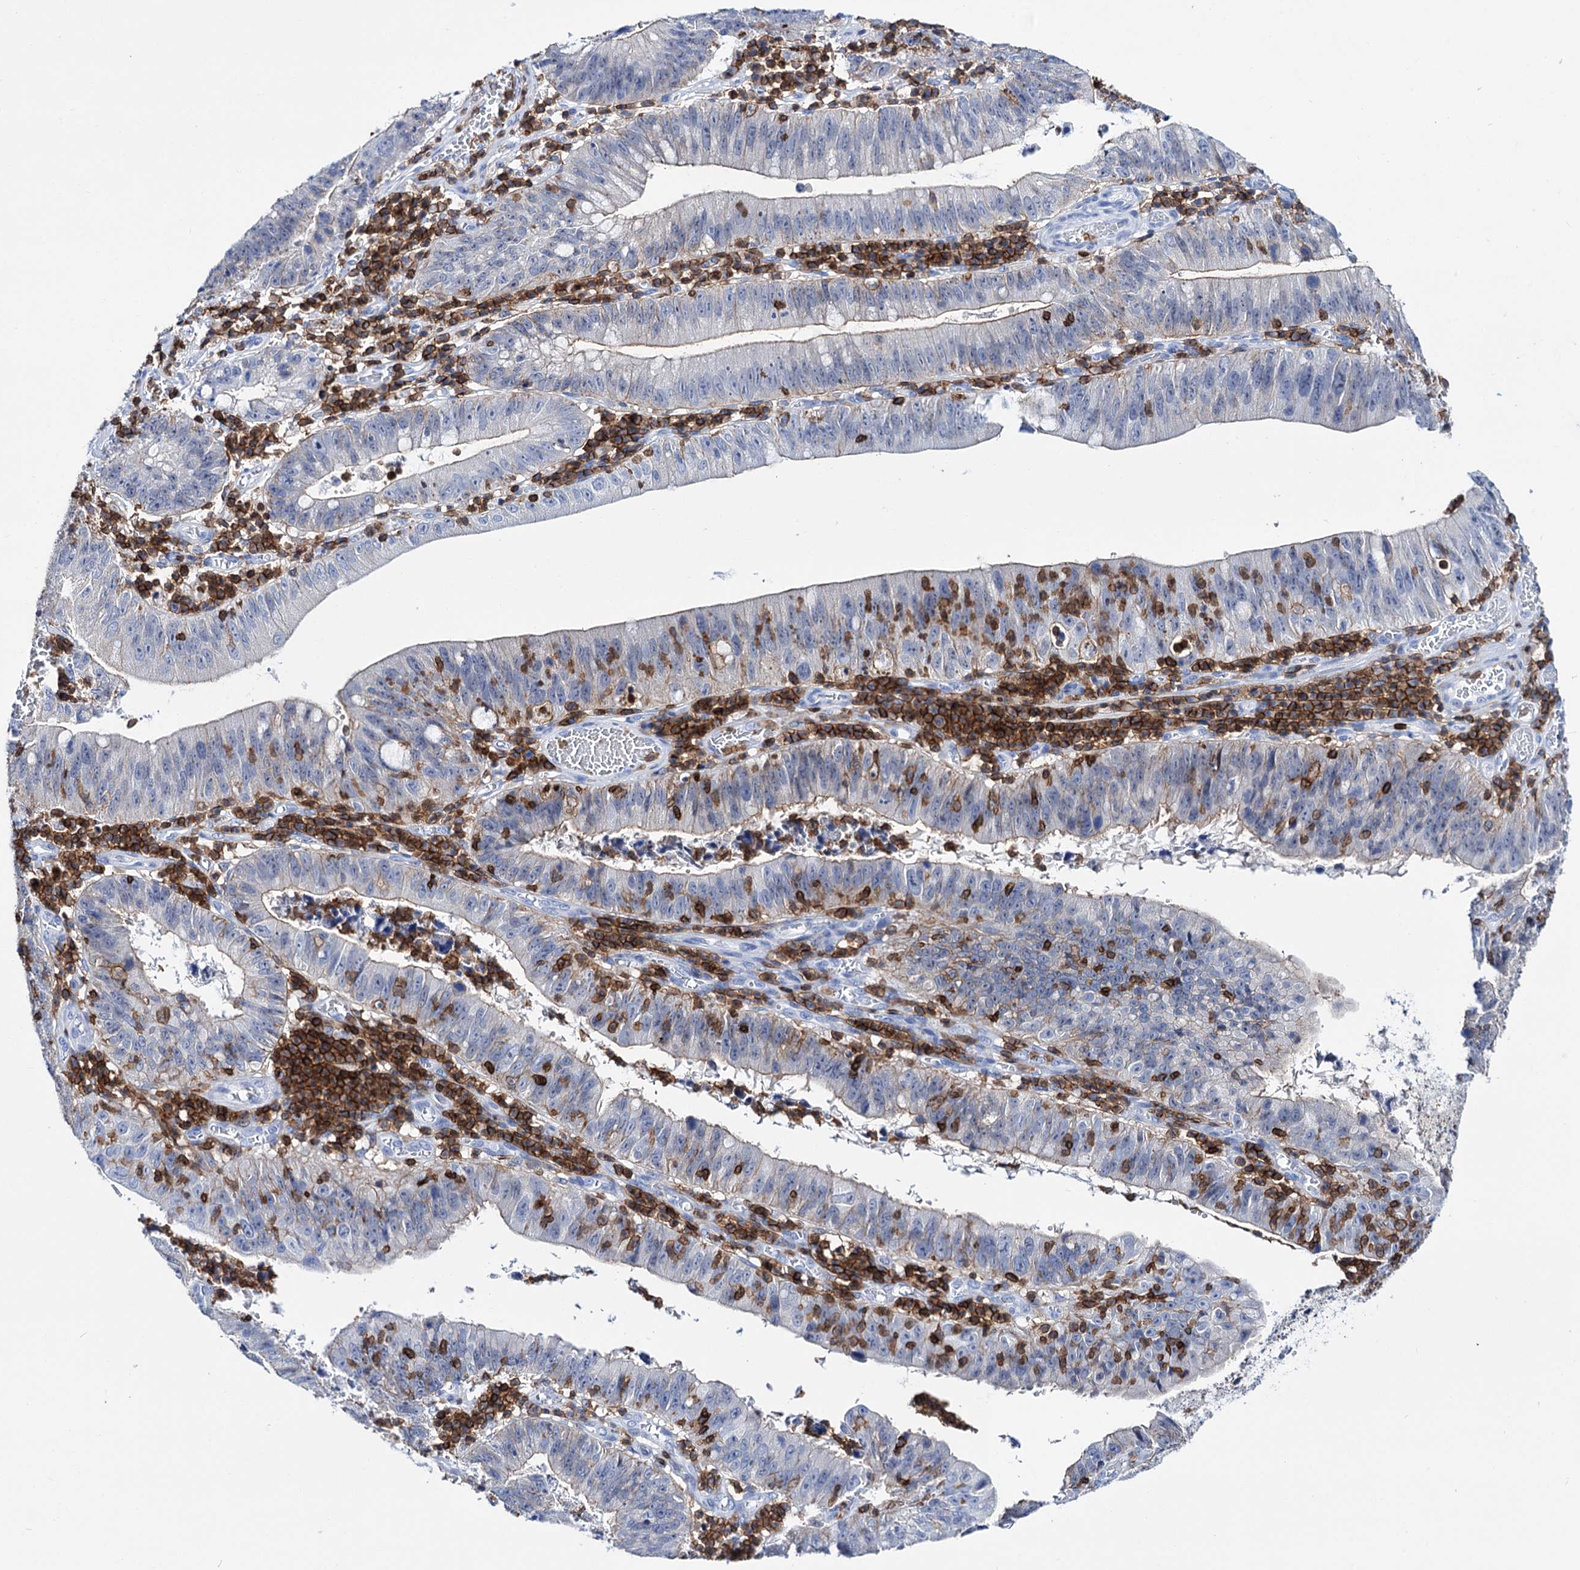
{"staining": {"intensity": "negative", "quantity": "none", "location": "none"}, "tissue": "stomach cancer", "cell_type": "Tumor cells", "image_type": "cancer", "snomed": [{"axis": "morphology", "description": "Adenocarcinoma, NOS"}, {"axis": "topography", "description": "Stomach"}], "caption": "Immunohistochemical staining of stomach cancer displays no significant positivity in tumor cells.", "gene": "DEF6", "patient": {"sex": "male", "age": 59}}